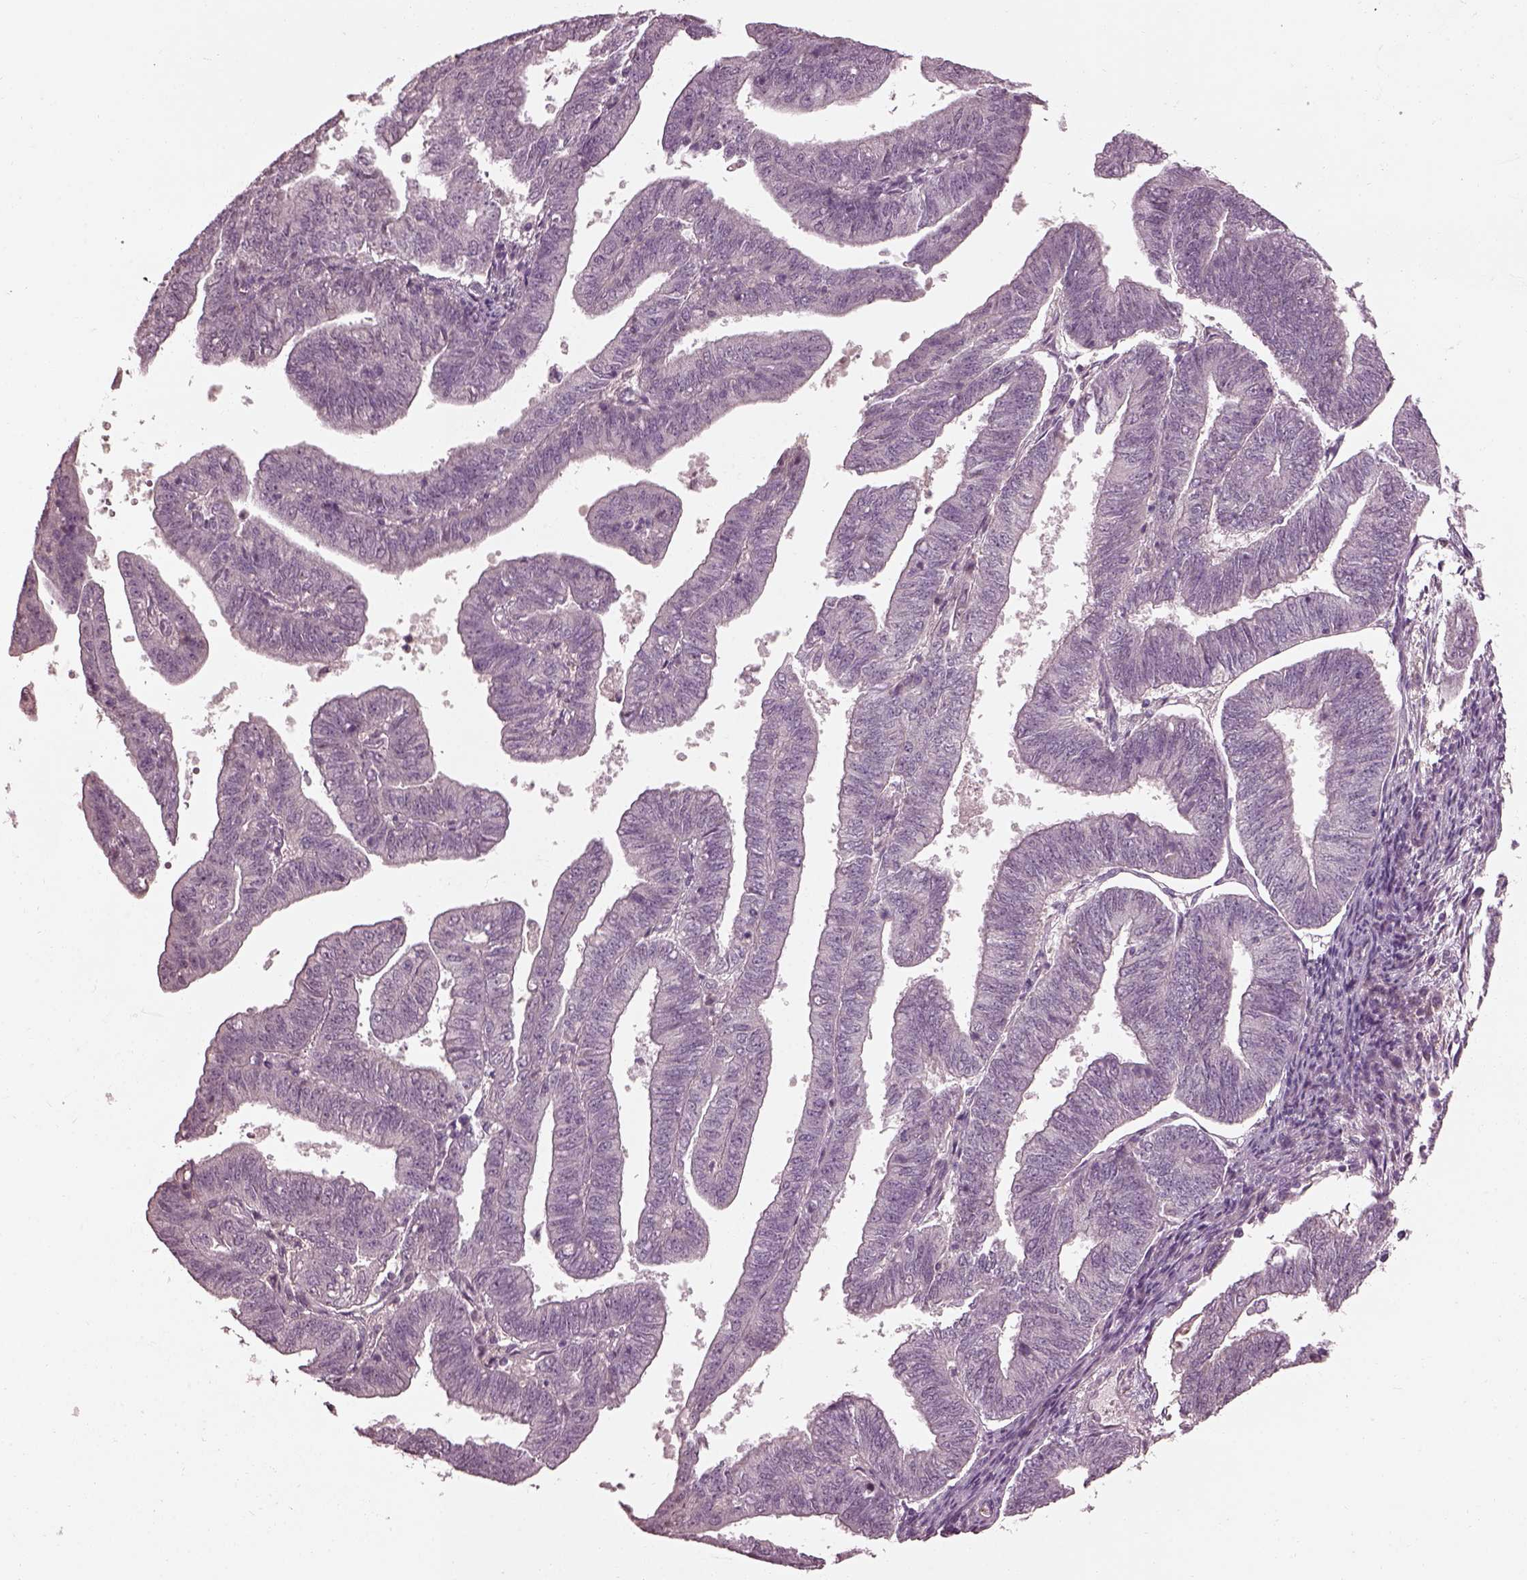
{"staining": {"intensity": "negative", "quantity": "none", "location": "none"}, "tissue": "endometrial cancer", "cell_type": "Tumor cells", "image_type": "cancer", "snomed": [{"axis": "morphology", "description": "Adenocarcinoma, NOS"}, {"axis": "topography", "description": "Endometrium"}], "caption": "This is an immunohistochemistry (IHC) micrograph of endometrial adenocarcinoma. There is no positivity in tumor cells.", "gene": "EFEMP1", "patient": {"sex": "female", "age": 82}}